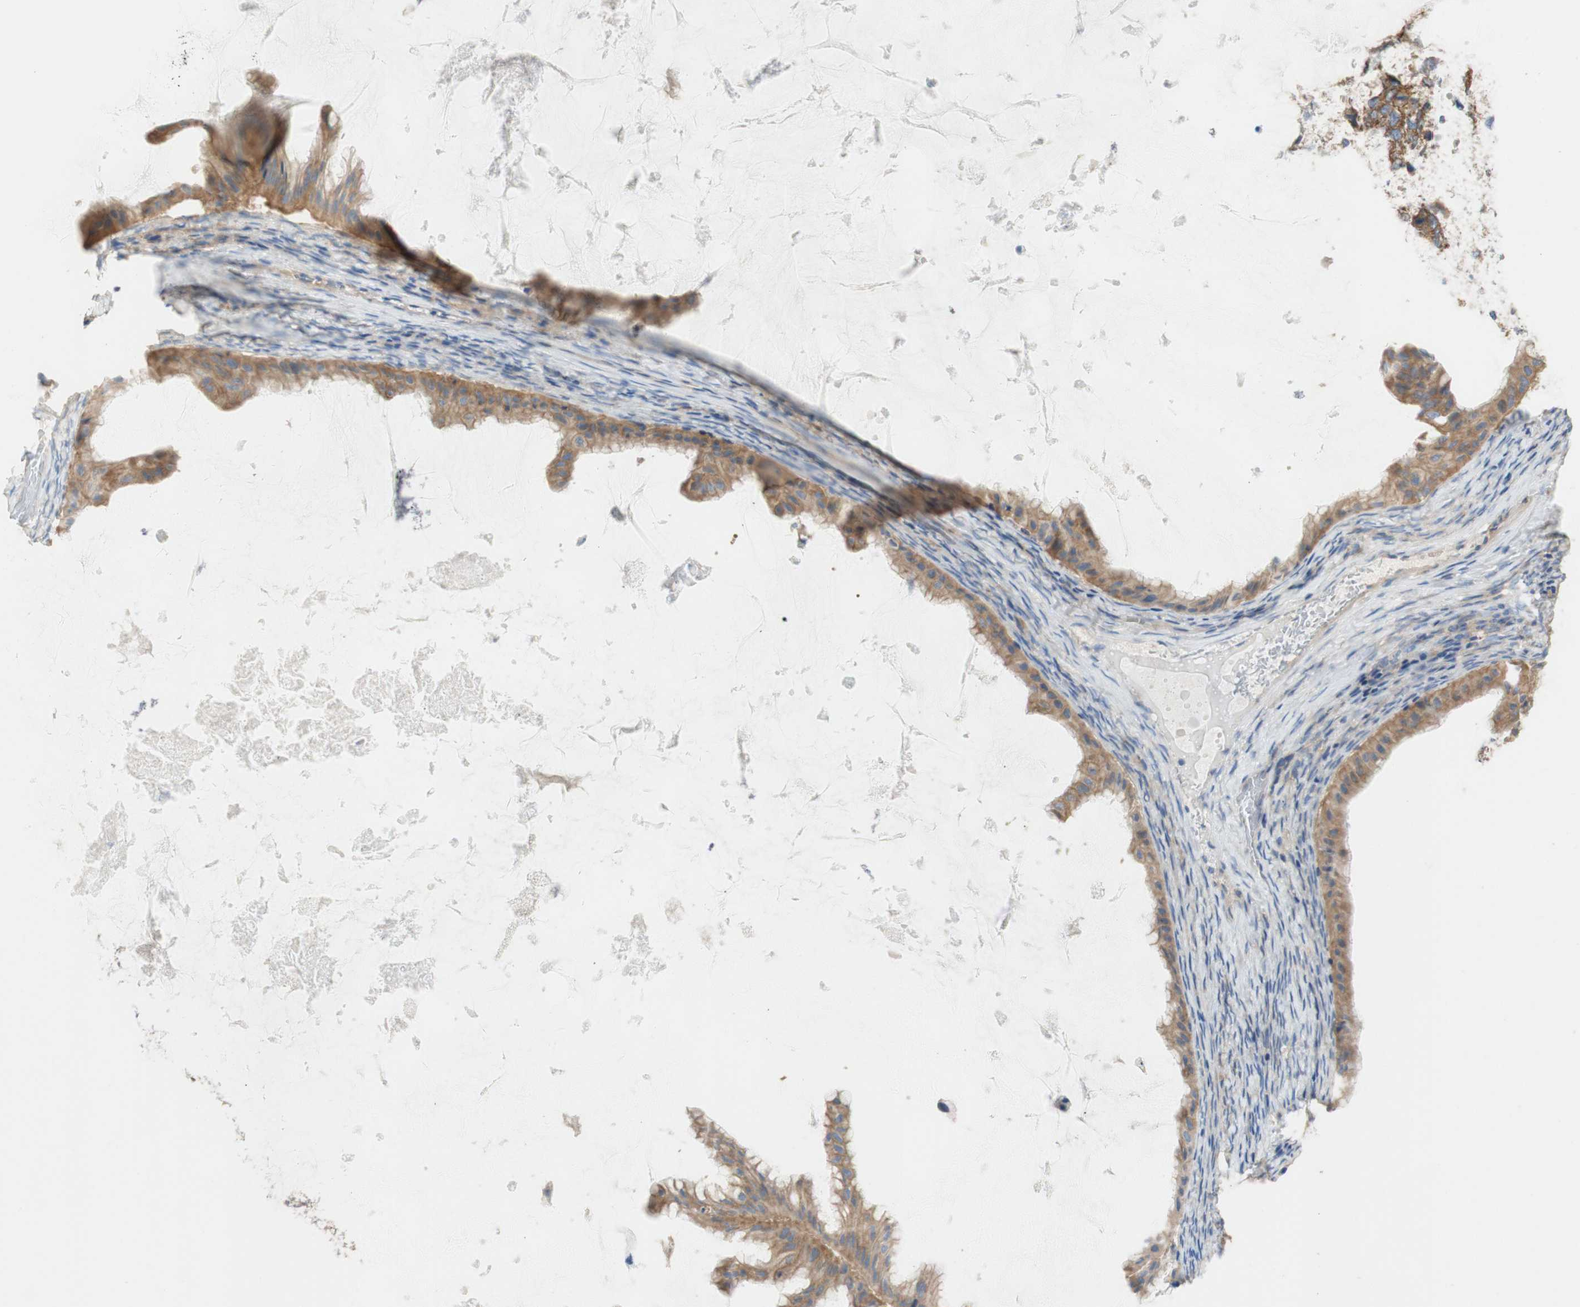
{"staining": {"intensity": "moderate", "quantity": ">75%", "location": "cytoplasmic/membranous"}, "tissue": "ovarian cancer", "cell_type": "Tumor cells", "image_type": "cancer", "snomed": [{"axis": "morphology", "description": "Cystadenocarcinoma, mucinous, NOS"}, {"axis": "topography", "description": "Ovary"}], "caption": "Moderate cytoplasmic/membranous positivity for a protein is identified in about >75% of tumor cells of mucinous cystadenocarcinoma (ovarian) using IHC.", "gene": "ATP2B1", "patient": {"sex": "female", "age": 61}}